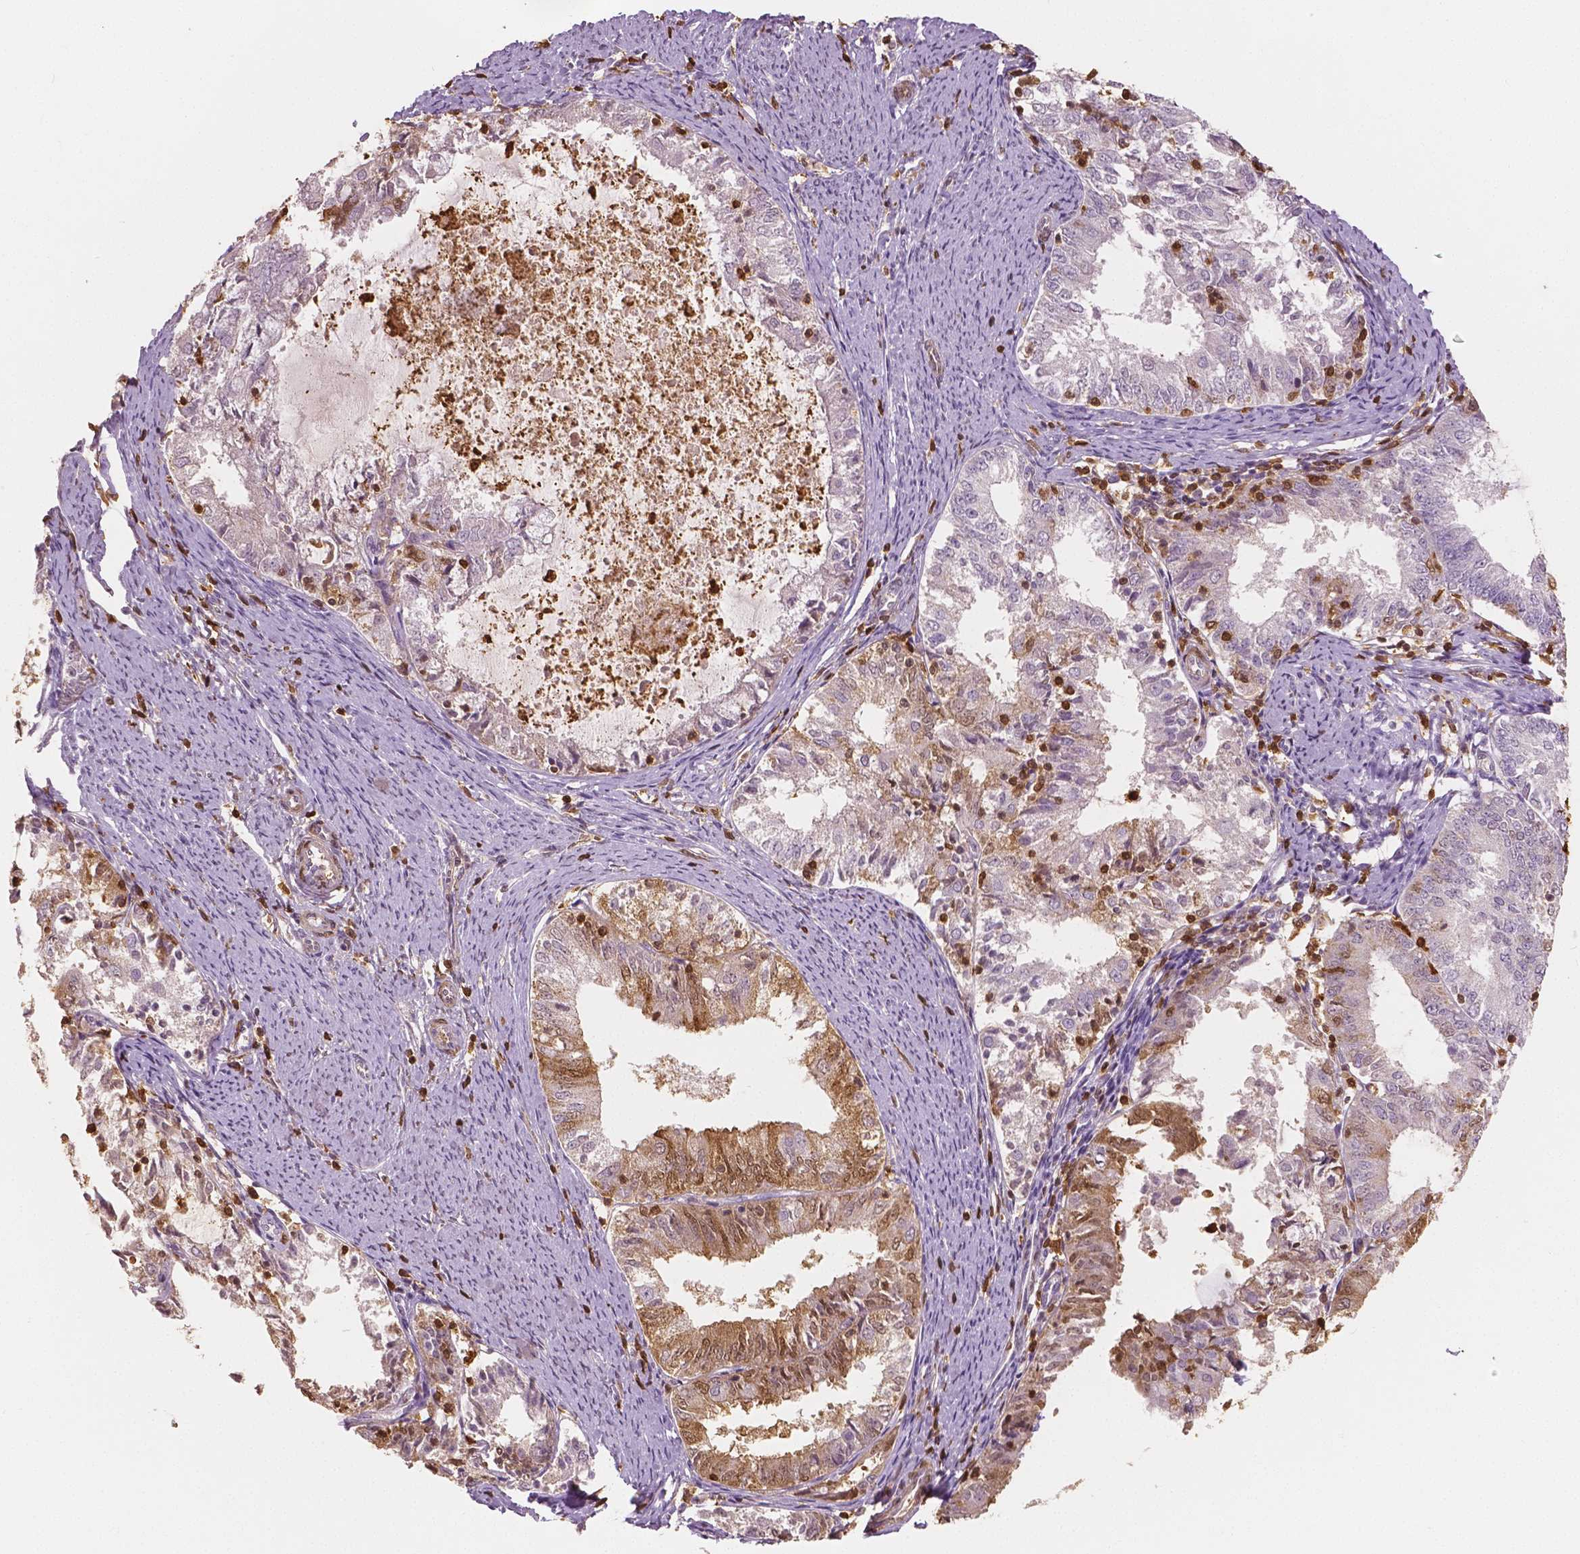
{"staining": {"intensity": "moderate", "quantity": "<25%", "location": "cytoplasmic/membranous,nuclear"}, "tissue": "endometrial cancer", "cell_type": "Tumor cells", "image_type": "cancer", "snomed": [{"axis": "morphology", "description": "Adenocarcinoma, NOS"}, {"axis": "topography", "description": "Endometrium"}], "caption": "There is low levels of moderate cytoplasmic/membranous and nuclear staining in tumor cells of endometrial cancer, as demonstrated by immunohistochemical staining (brown color).", "gene": "S100A4", "patient": {"sex": "female", "age": 57}}